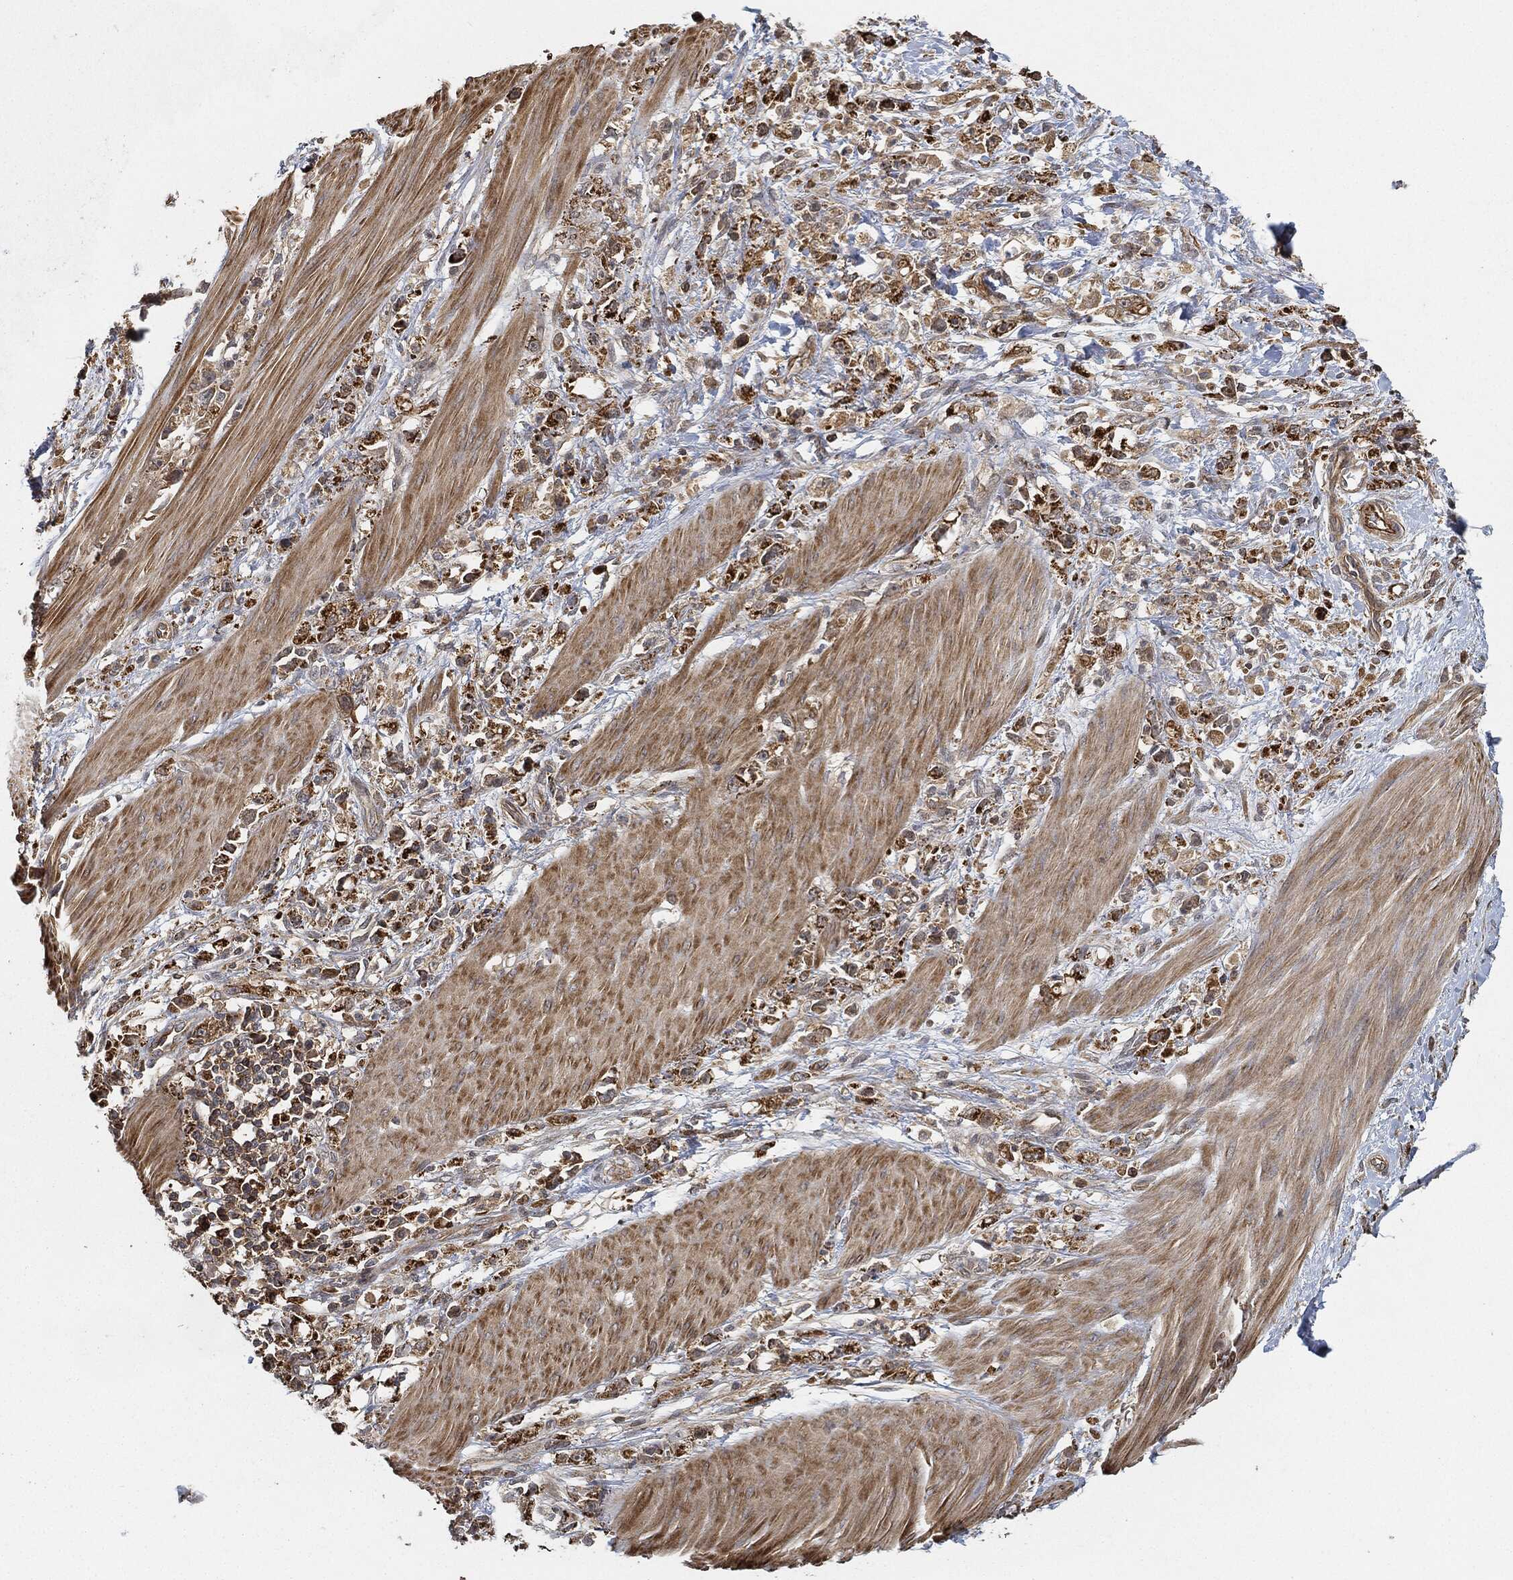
{"staining": {"intensity": "strong", "quantity": "25%-75%", "location": "cytoplasmic/membranous"}, "tissue": "stomach cancer", "cell_type": "Tumor cells", "image_type": "cancer", "snomed": [{"axis": "morphology", "description": "Adenocarcinoma, NOS"}, {"axis": "topography", "description": "Stomach"}], "caption": "Stomach cancer was stained to show a protein in brown. There is high levels of strong cytoplasmic/membranous expression in about 25%-75% of tumor cells.", "gene": "TPT1", "patient": {"sex": "female", "age": 59}}